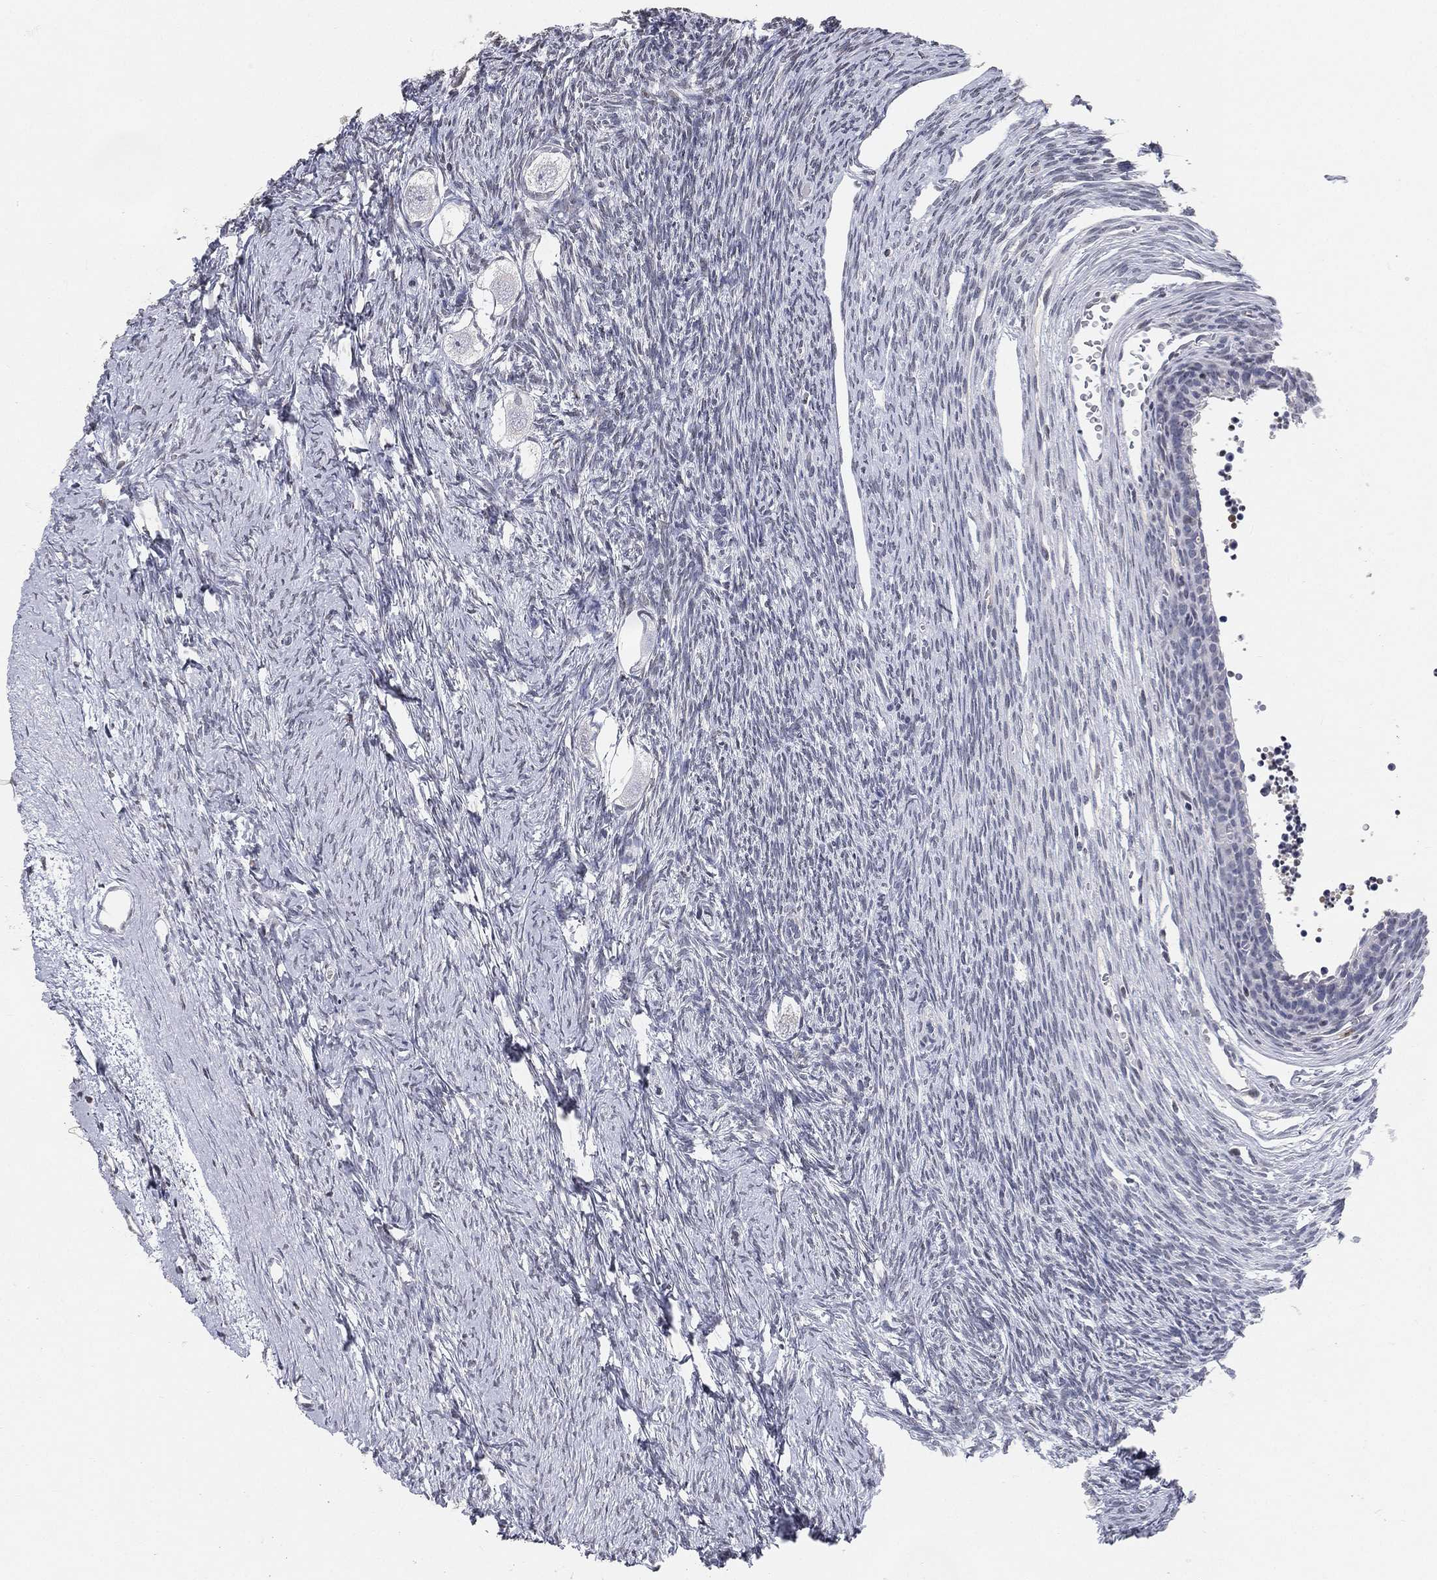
{"staining": {"intensity": "negative", "quantity": "none", "location": "none"}, "tissue": "ovary", "cell_type": "Follicle cells", "image_type": "normal", "snomed": [{"axis": "morphology", "description": "Normal tissue, NOS"}, {"axis": "topography", "description": "Ovary"}], "caption": "A histopathology image of human ovary is negative for staining in follicle cells. (DAB (3,3'-diaminobenzidine) immunohistochemistry visualized using brightfield microscopy, high magnification).", "gene": "ARG1", "patient": {"sex": "female", "age": 27}}